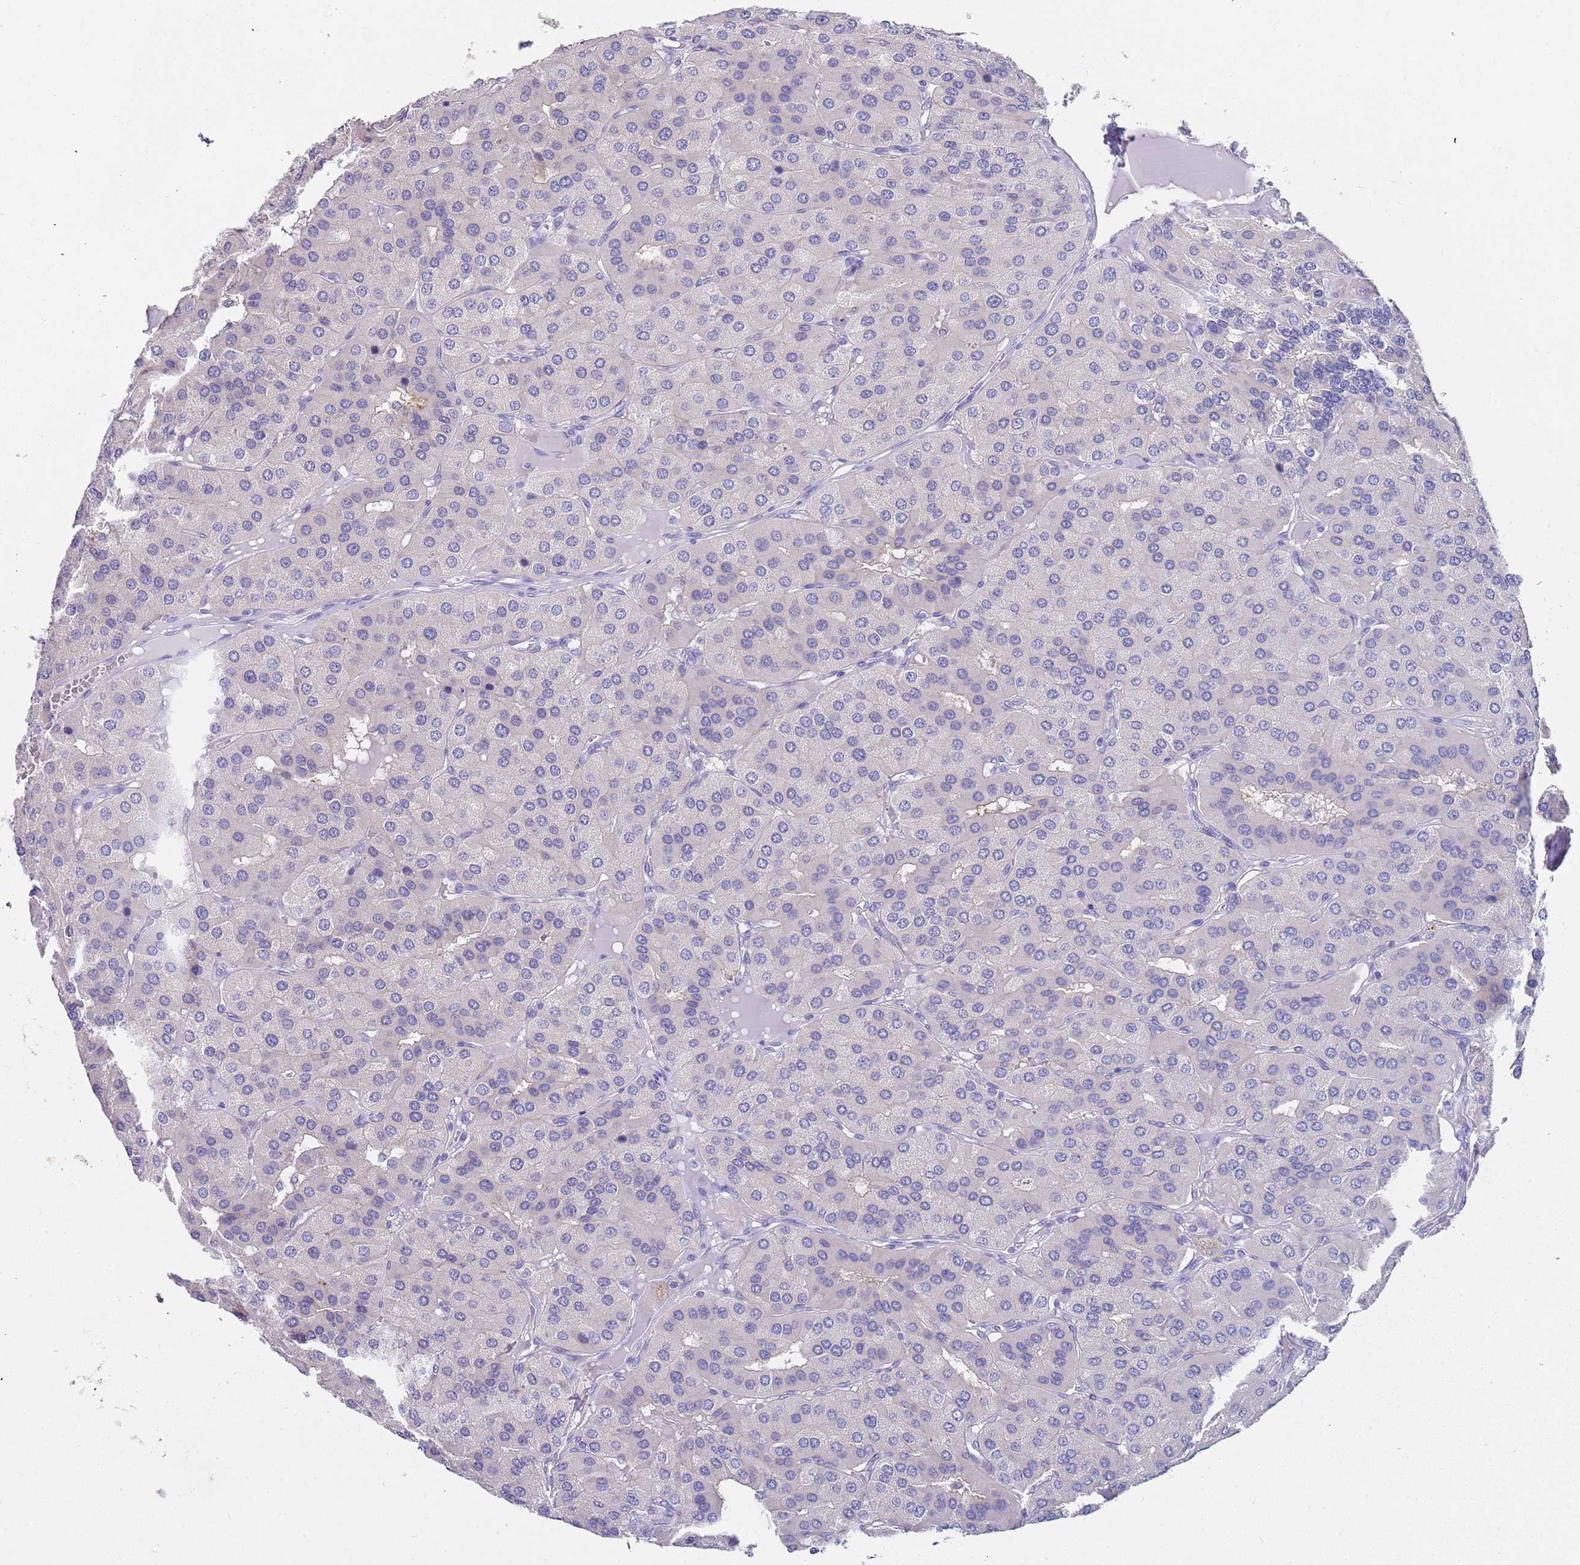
{"staining": {"intensity": "negative", "quantity": "none", "location": "none"}, "tissue": "parathyroid gland", "cell_type": "Glandular cells", "image_type": "normal", "snomed": [{"axis": "morphology", "description": "Normal tissue, NOS"}, {"axis": "morphology", "description": "Adenoma, NOS"}, {"axis": "topography", "description": "Parathyroid gland"}], "caption": "The immunohistochemistry (IHC) histopathology image has no significant staining in glandular cells of parathyroid gland. The staining is performed using DAB (3,3'-diaminobenzidine) brown chromogen with nuclei counter-stained in using hematoxylin.", "gene": "TYW1B", "patient": {"sex": "female", "age": 86}}